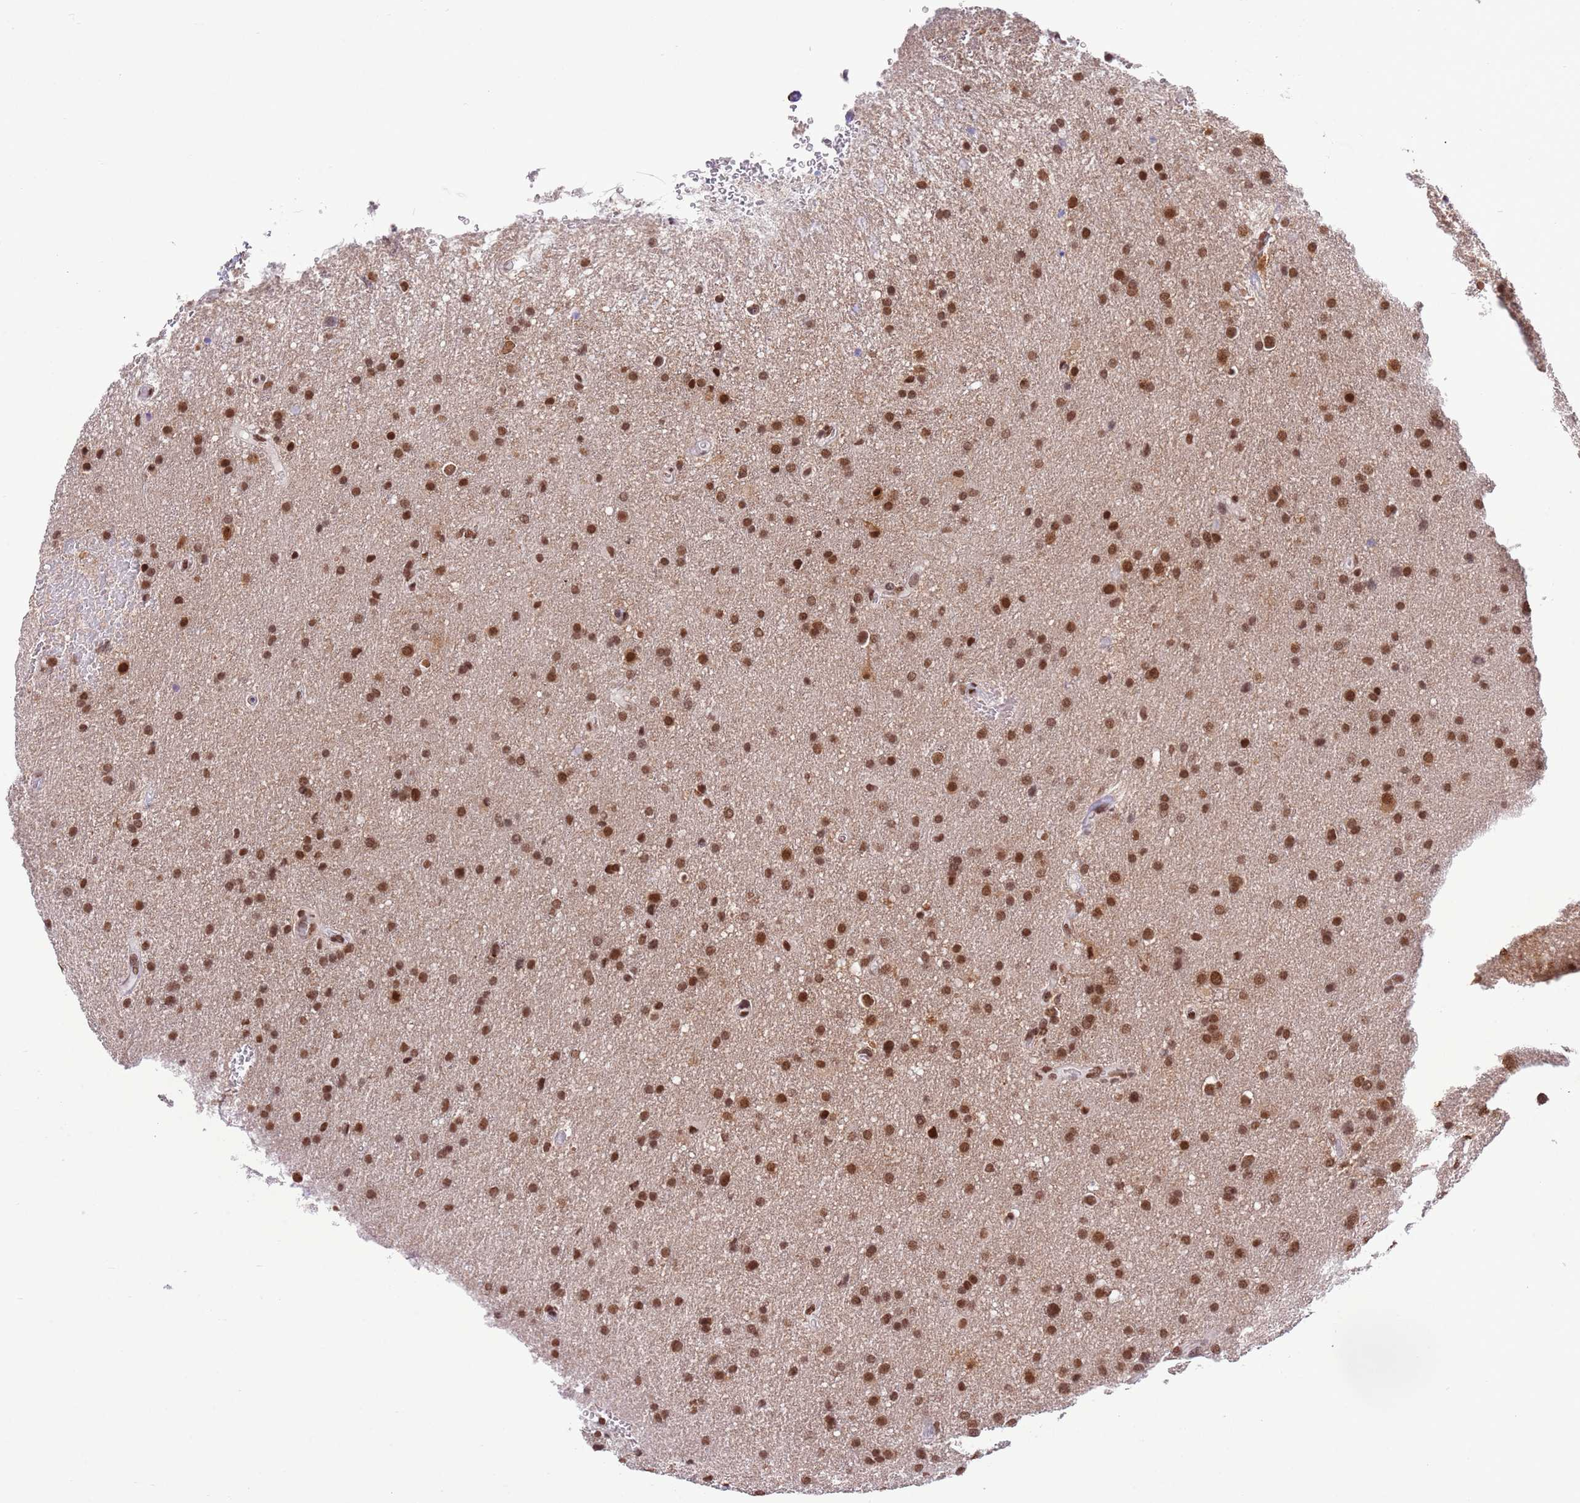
{"staining": {"intensity": "strong", "quantity": ">75%", "location": "nuclear"}, "tissue": "glioma", "cell_type": "Tumor cells", "image_type": "cancer", "snomed": [{"axis": "morphology", "description": "Glioma, malignant, Low grade"}, {"axis": "topography", "description": "Brain"}], "caption": "The image displays immunohistochemical staining of malignant glioma (low-grade). There is strong nuclear expression is identified in approximately >75% of tumor cells.", "gene": "TRIM32", "patient": {"sex": "female", "age": 32}}